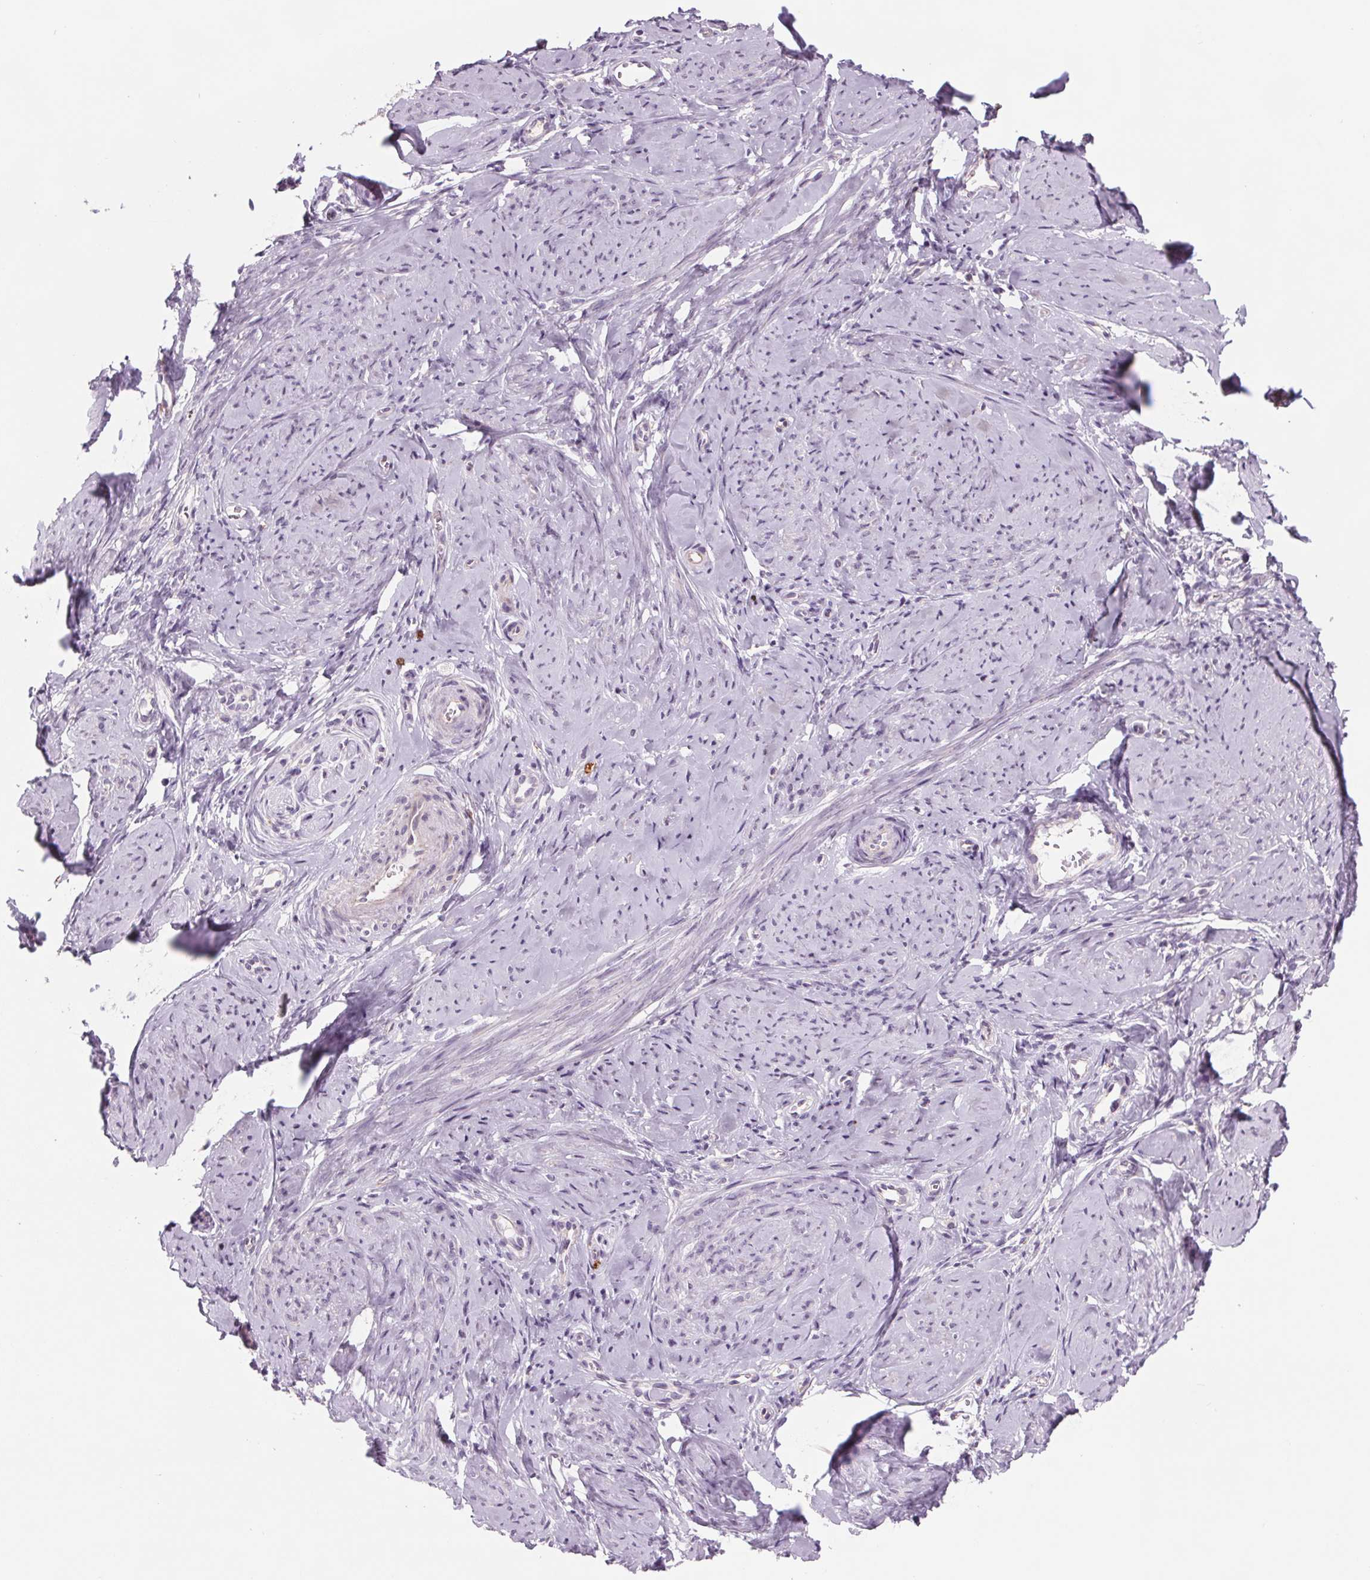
{"staining": {"intensity": "negative", "quantity": "none", "location": "none"}, "tissue": "smooth muscle", "cell_type": "Smooth muscle cells", "image_type": "normal", "snomed": [{"axis": "morphology", "description": "Normal tissue, NOS"}, {"axis": "topography", "description": "Smooth muscle"}], "caption": "A high-resolution image shows immunohistochemistry (IHC) staining of unremarkable smooth muscle, which reveals no significant staining in smooth muscle cells.", "gene": "SAMD5", "patient": {"sex": "female", "age": 48}}